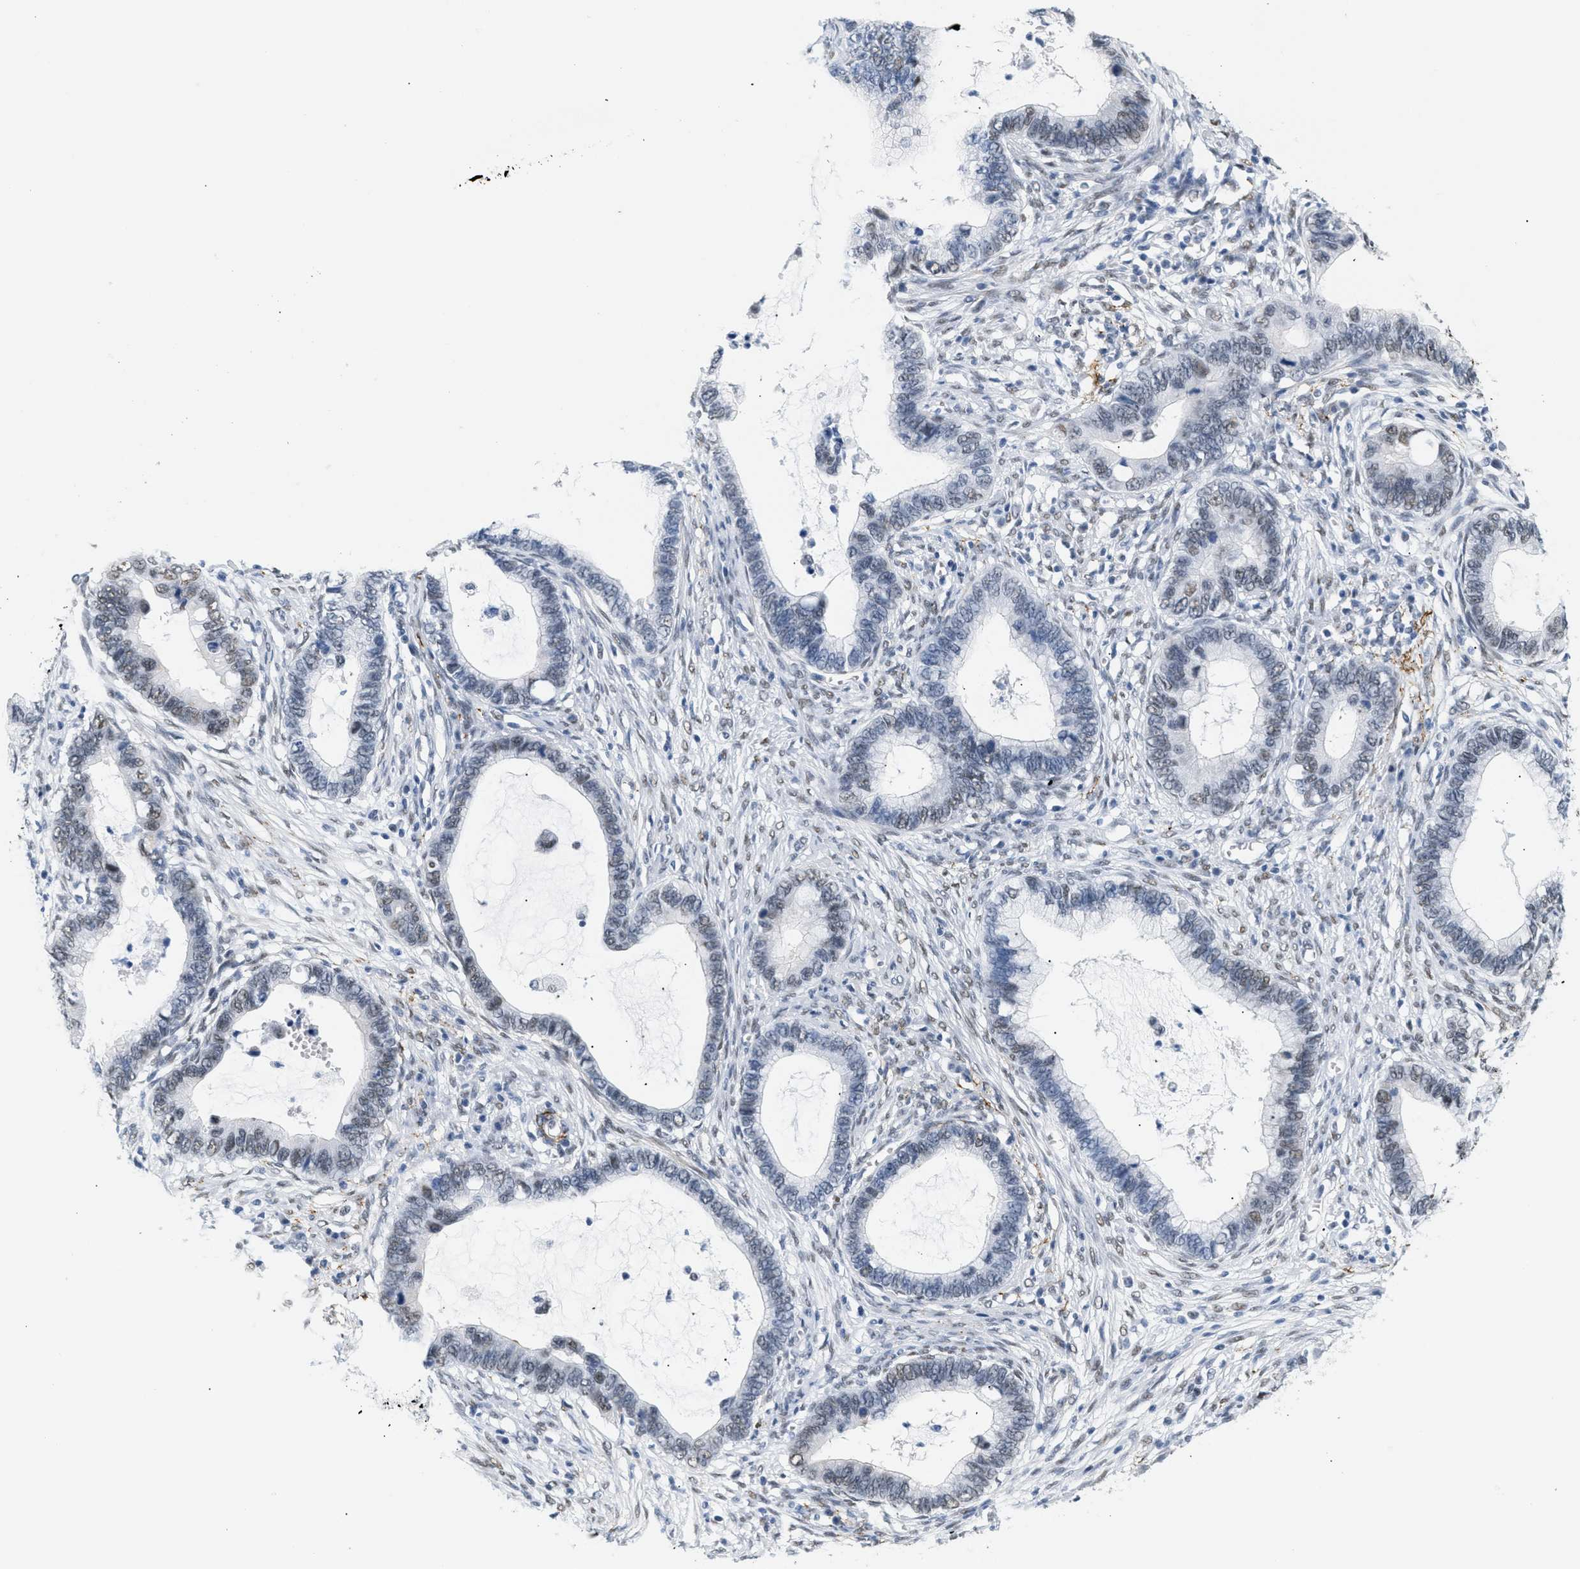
{"staining": {"intensity": "weak", "quantity": "<25%", "location": "nuclear"}, "tissue": "cervical cancer", "cell_type": "Tumor cells", "image_type": "cancer", "snomed": [{"axis": "morphology", "description": "Adenocarcinoma, NOS"}, {"axis": "topography", "description": "Cervix"}], "caption": "Immunohistochemical staining of human cervical cancer reveals no significant staining in tumor cells. (Brightfield microscopy of DAB immunohistochemistry at high magnification).", "gene": "ELN", "patient": {"sex": "female", "age": 44}}